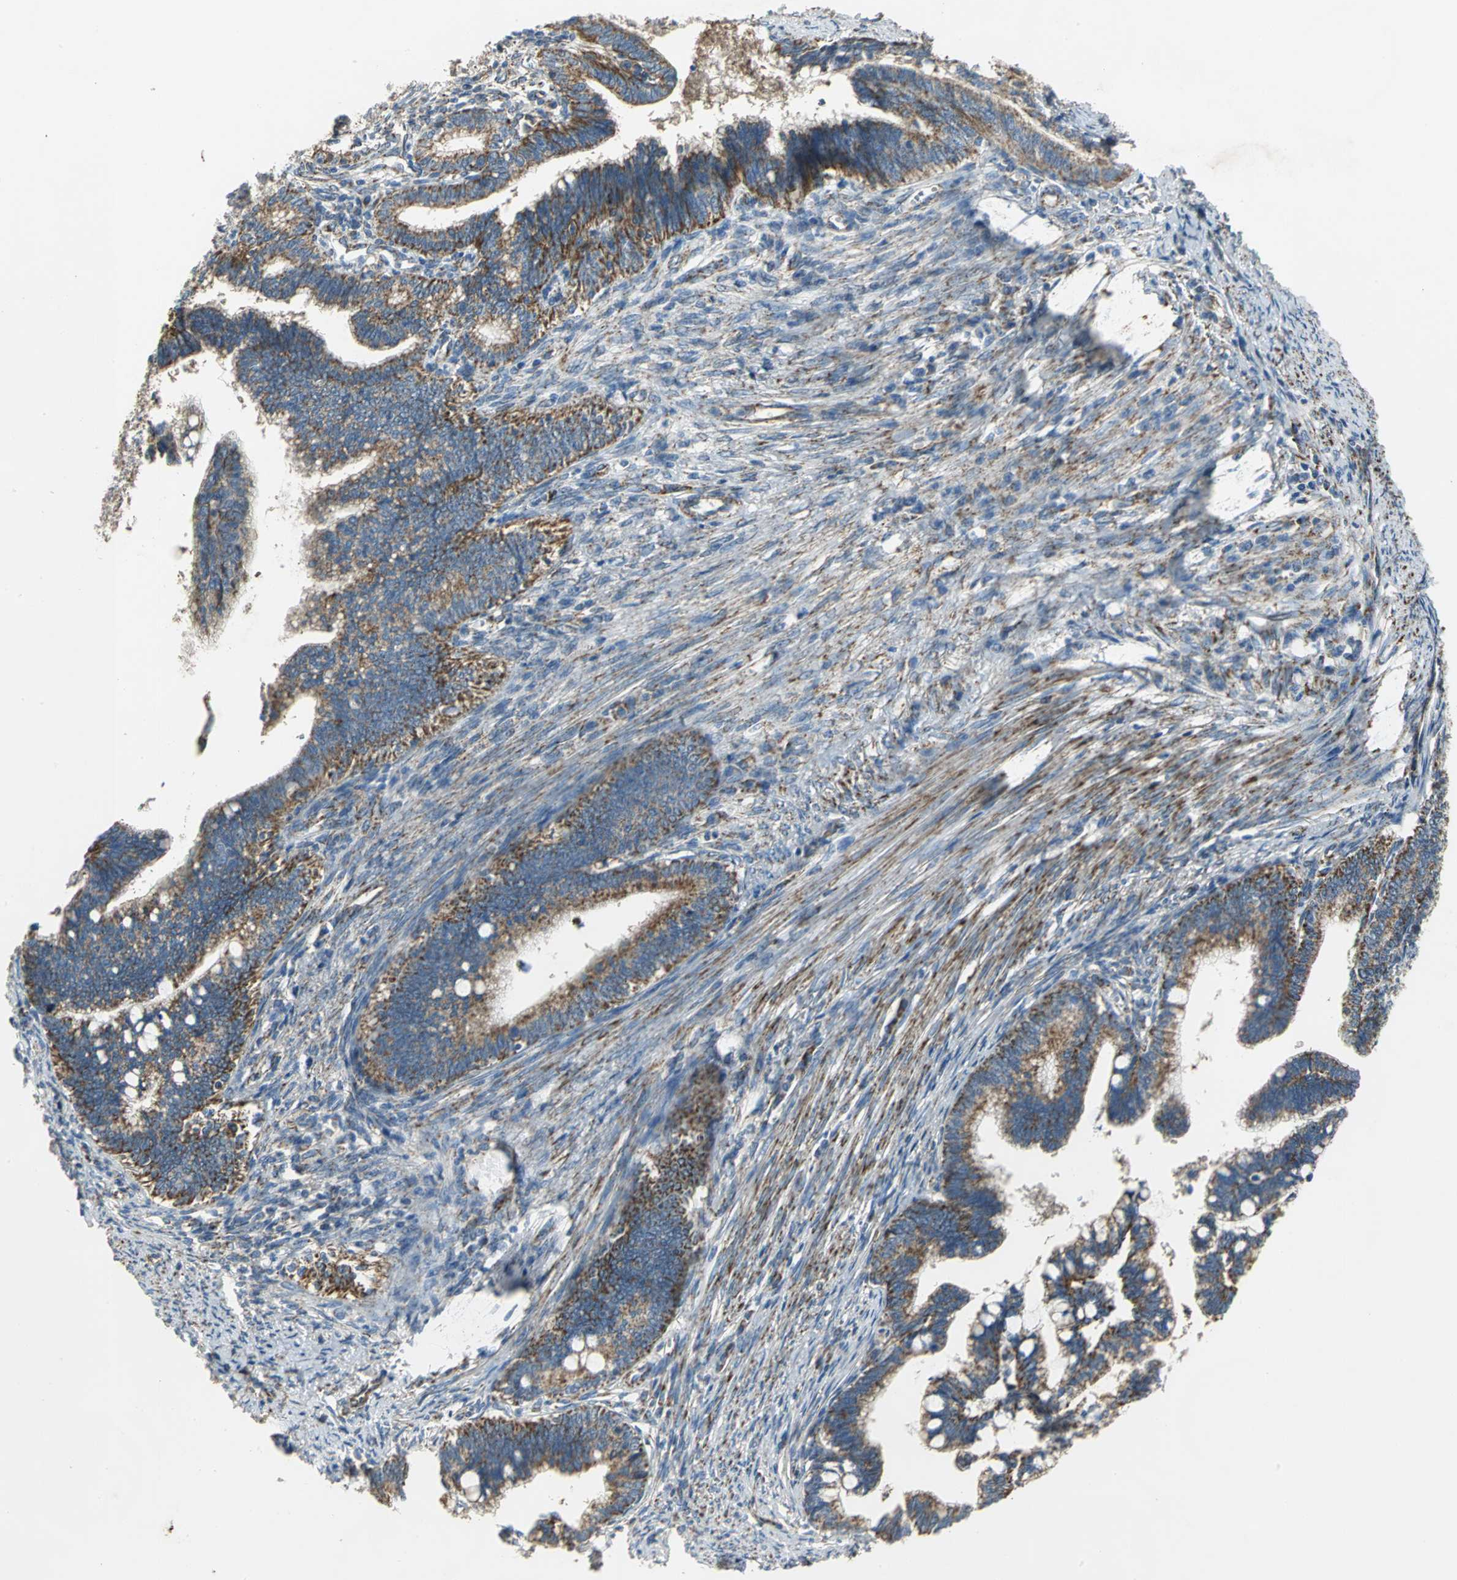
{"staining": {"intensity": "strong", "quantity": ">75%", "location": "cytoplasmic/membranous"}, "tissue": "cervical cancer", "cell_type": "Tumor cells", "image_type": "cancer", "snomed": [{"axis": "morphology", "description": "Adenocarcinoma, NOS"}, {"axis": "topography", "description": "Cervix"}], "caption": "A high amount of strong cytoplasmic/membranous positivity is identified in approximately >75% of tumor cells in adenocarcinoma (cervical) tissue.", "gene": "NDUFB5", "patient": {"sex": "female", "age": 36}}